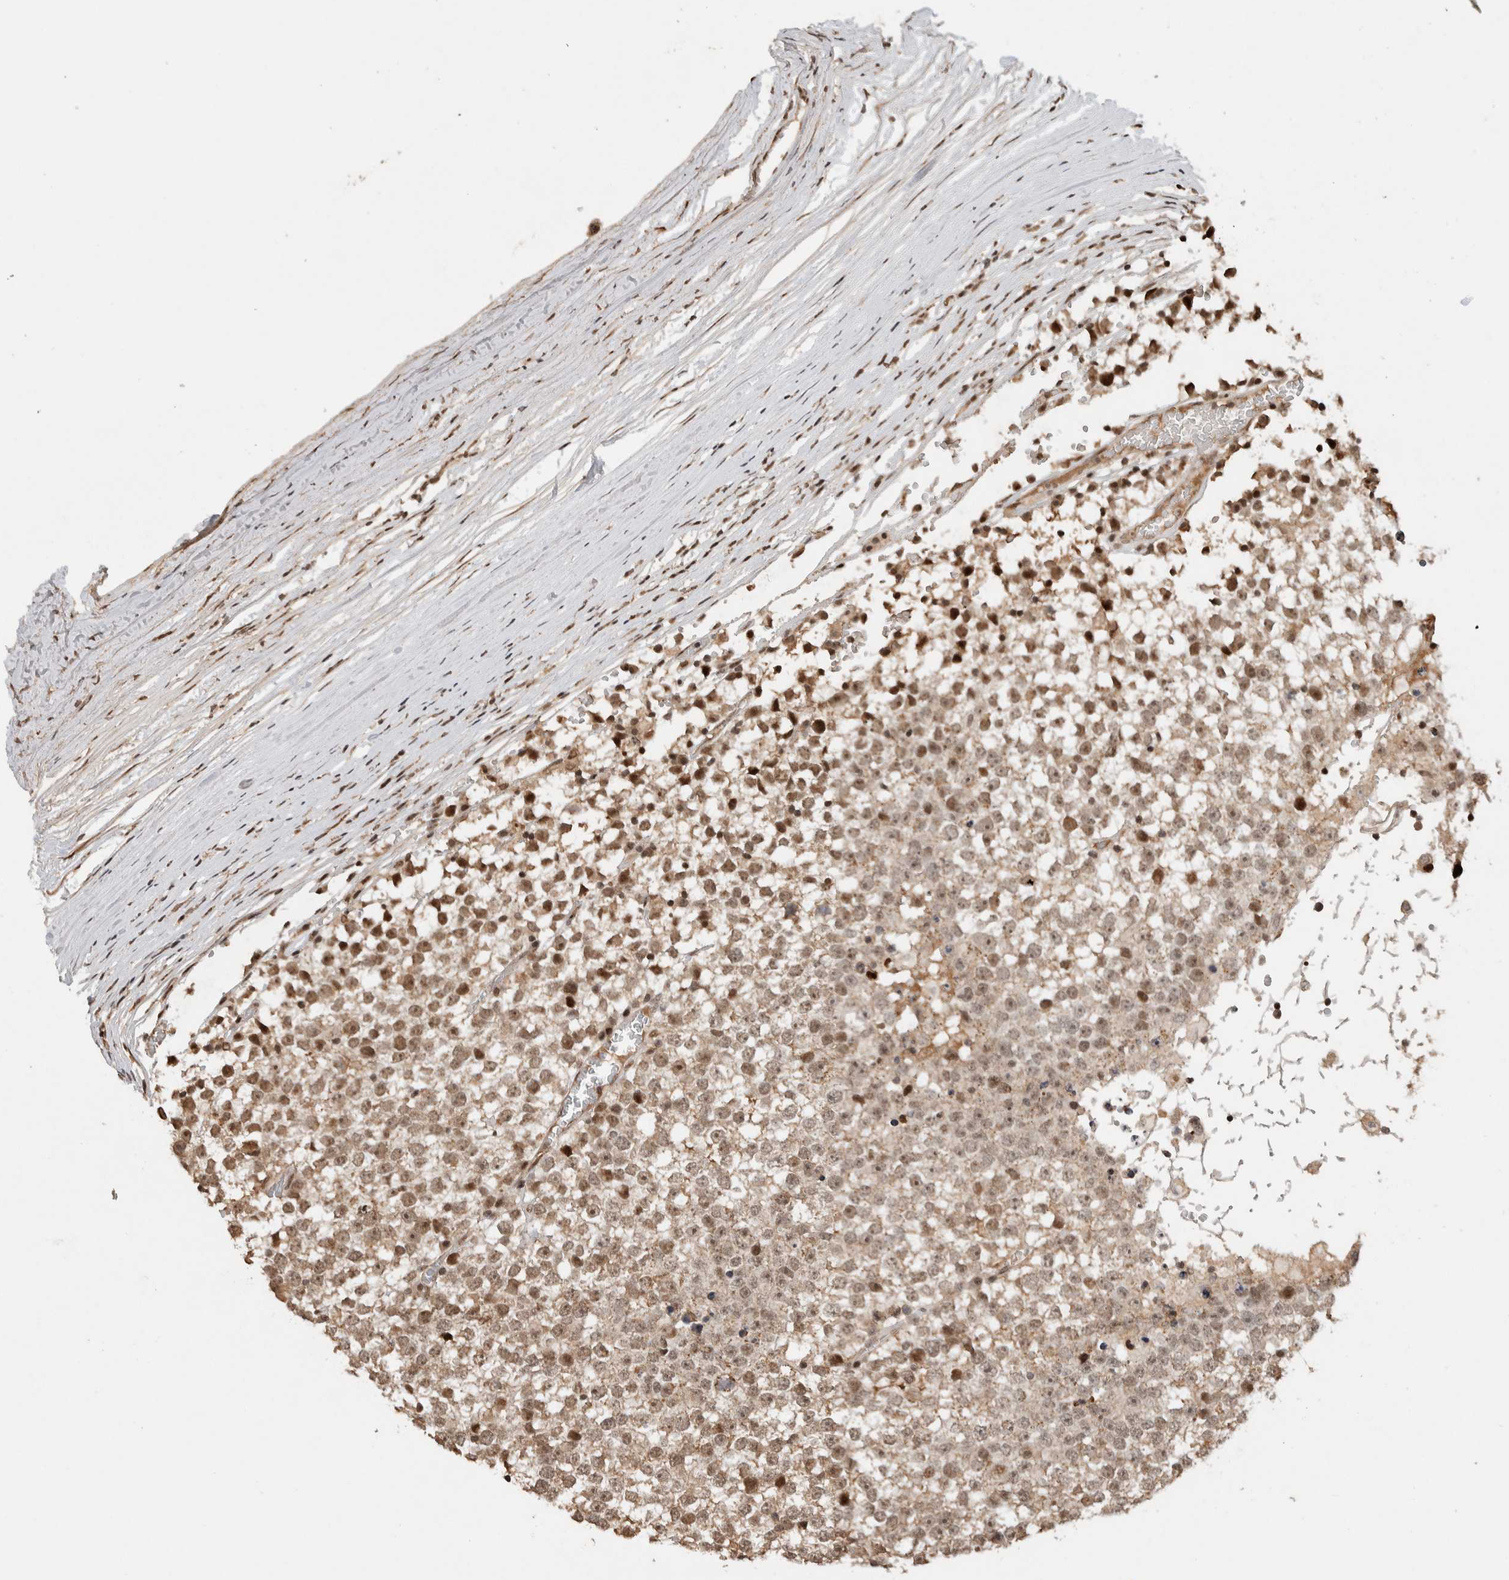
{"staining": {"intensity": "moderate", "quantity": "<25%", "location": "nuclear"}, "tissue": "testis cancer", "cell_type": "Tumor cells", "image_type": "cancer", "snomed": [{"axis": "morphology", "description": "Seminoma, NOS"}, {"axis": "topography", "description": "Testis"}], "caption": "DAB (3,3'-diaminobenzidine) immunohistochemical staining of testis cancer (seminoma) reveals moderate nuclear protein expression in about <25% of tumor cells. (DAB IHC with brightfield microscopy, high magnification).", "gene": "ZNF521", "patient": {"sex": "male", "age": 65}}